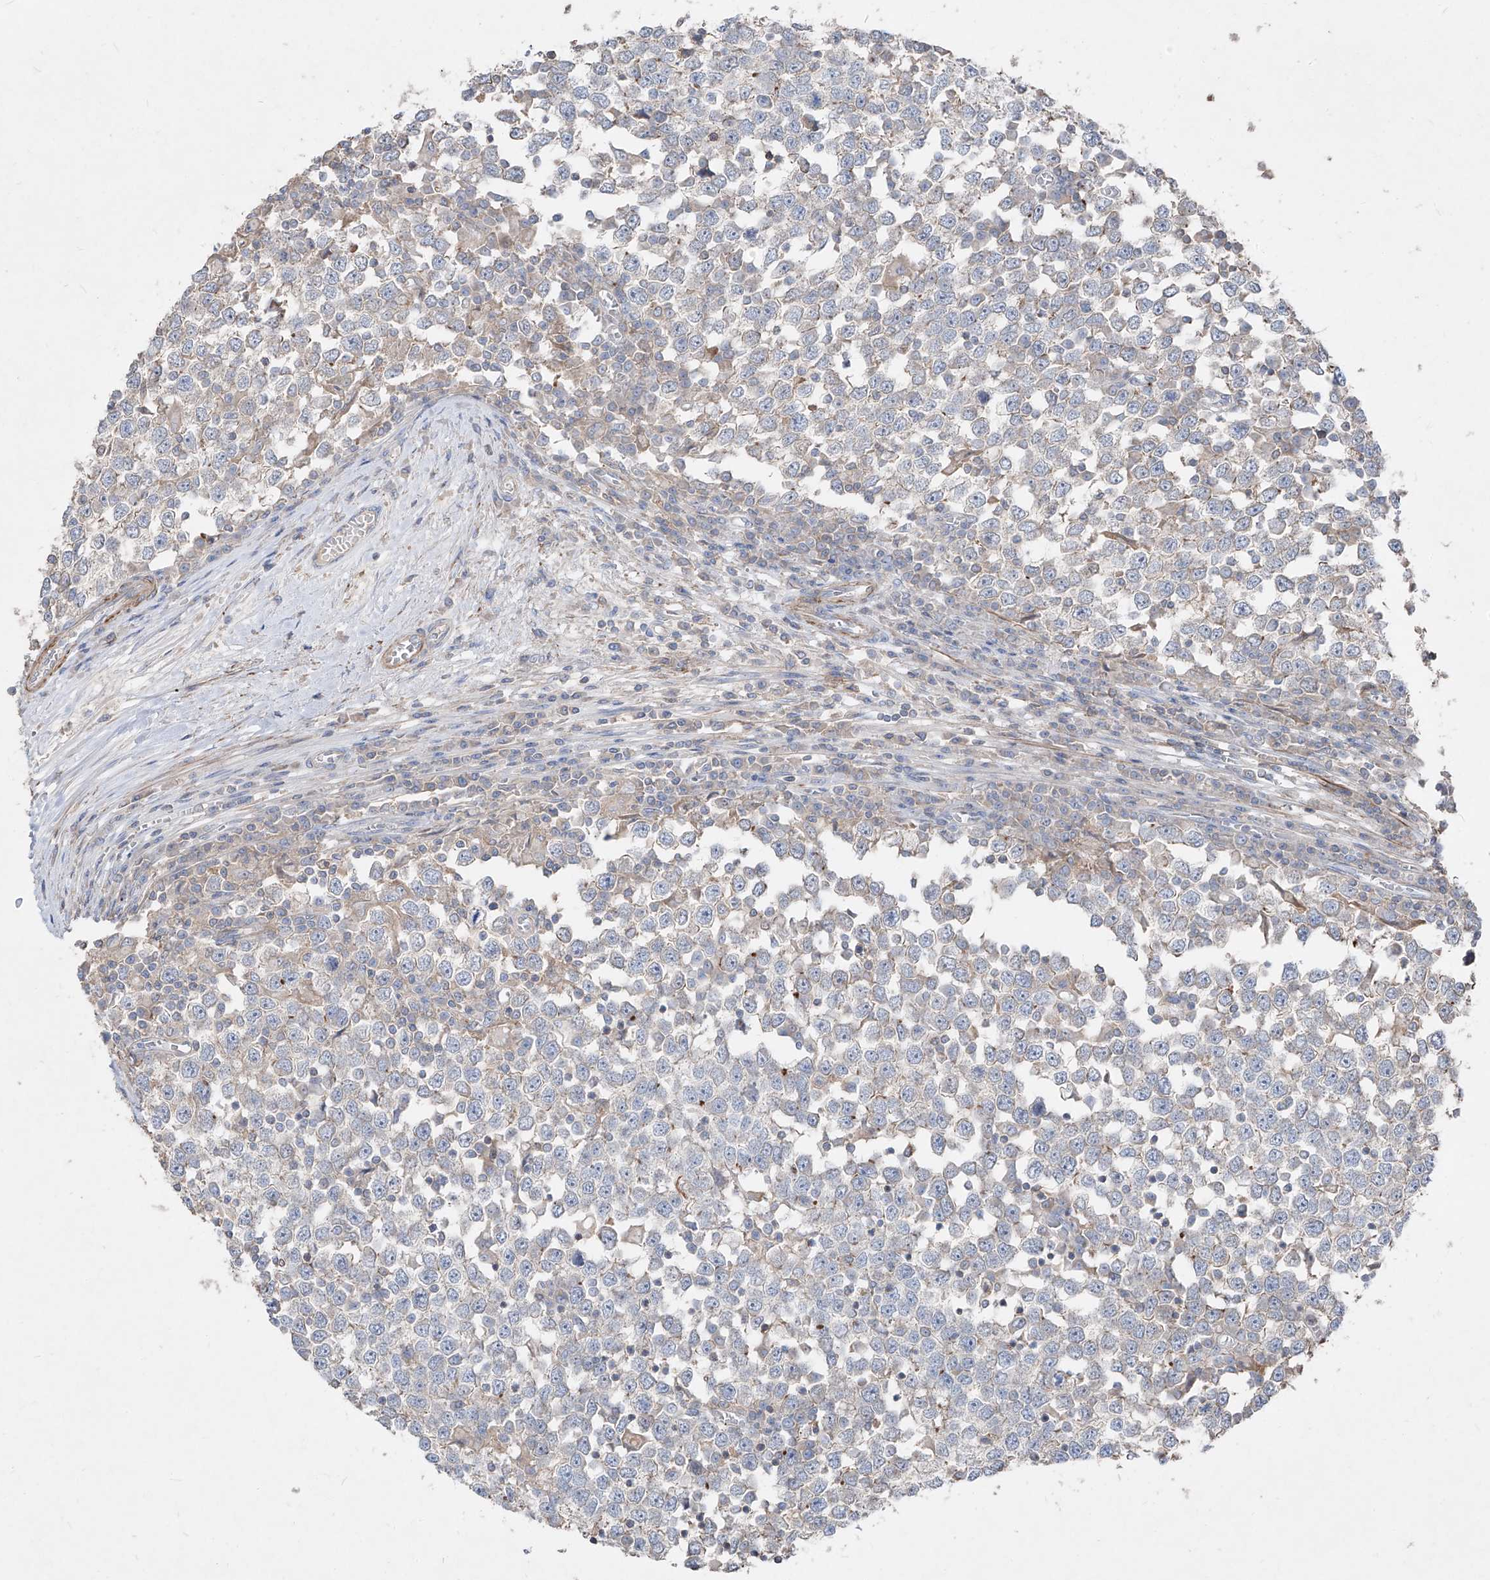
{"staining": {"intensity": "negative", "quantity": "none", "location": "none"}, "tissue": "testis cancer", "cell_type": "Tumor cells", "image_type": "cancer", "snomed": [{"axis": "morphology", "description": "Seminoma, NOS"}, {"axis": "topography", "description": "Testis"}], "caption": "Histopathology image shows no protein positivity in tumor cells of testis seminoma tissue.", "gene": "UFD1", "patient": {"sex": "male", "age": 65}}